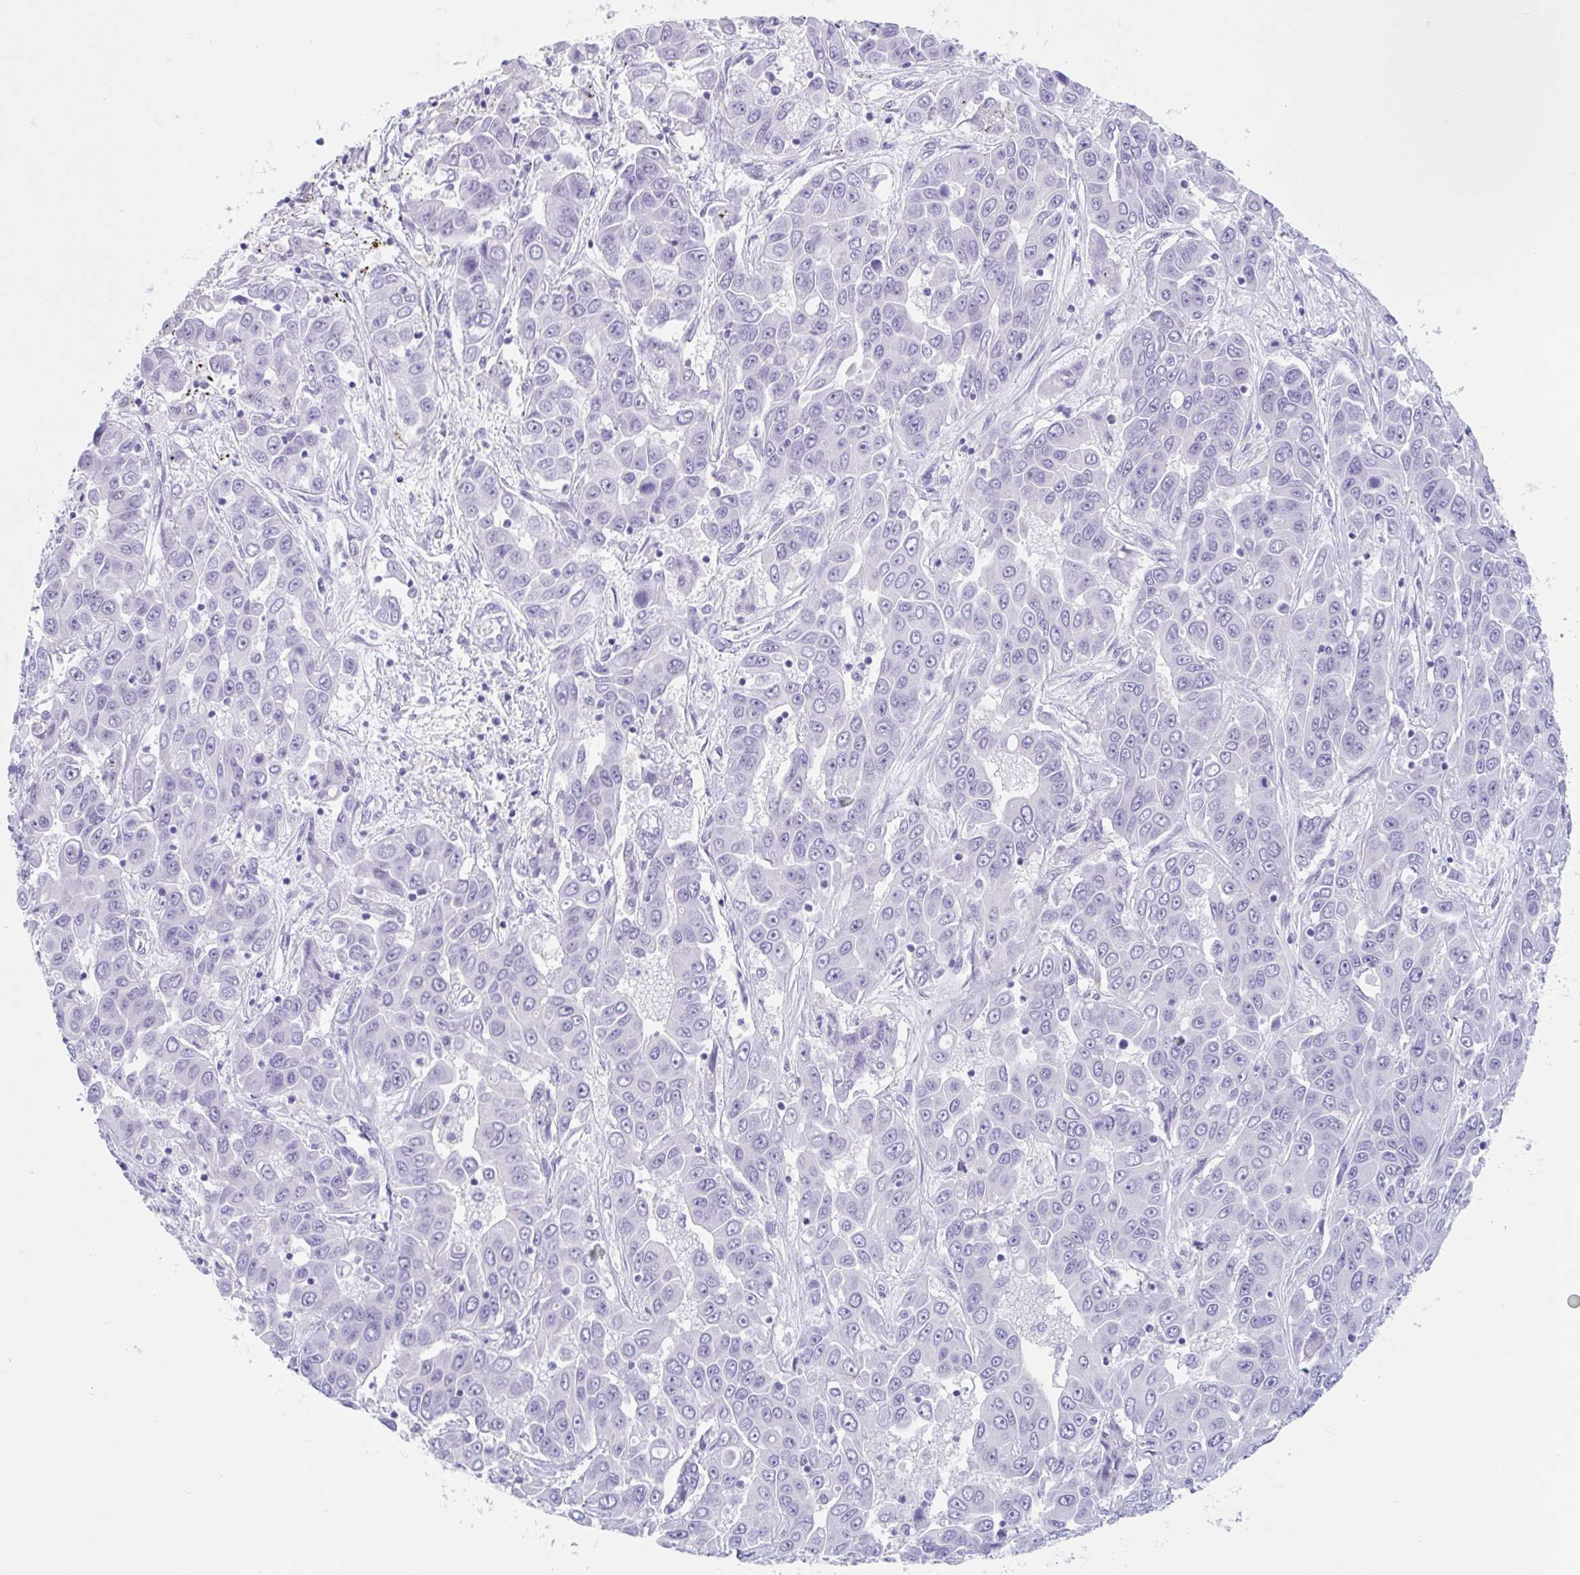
{"staining": {"intensity": "negative", "quantity": "none", "location": "none"}, "tissue": "liver cancer", "cell_type": "Tumor cells", "image_type": "cancer", "snomed": [{"axis": "morphology", "description": "Cholangiocarcinoma"}, {"axis": "topography", "description": "Liver"}], "caption": "A histopathology image of human liver cholangiocarcinoma is negative for staining in tumor cells.", "gene": "CPTP", "patient": {"sex": "female", "age": 52}}